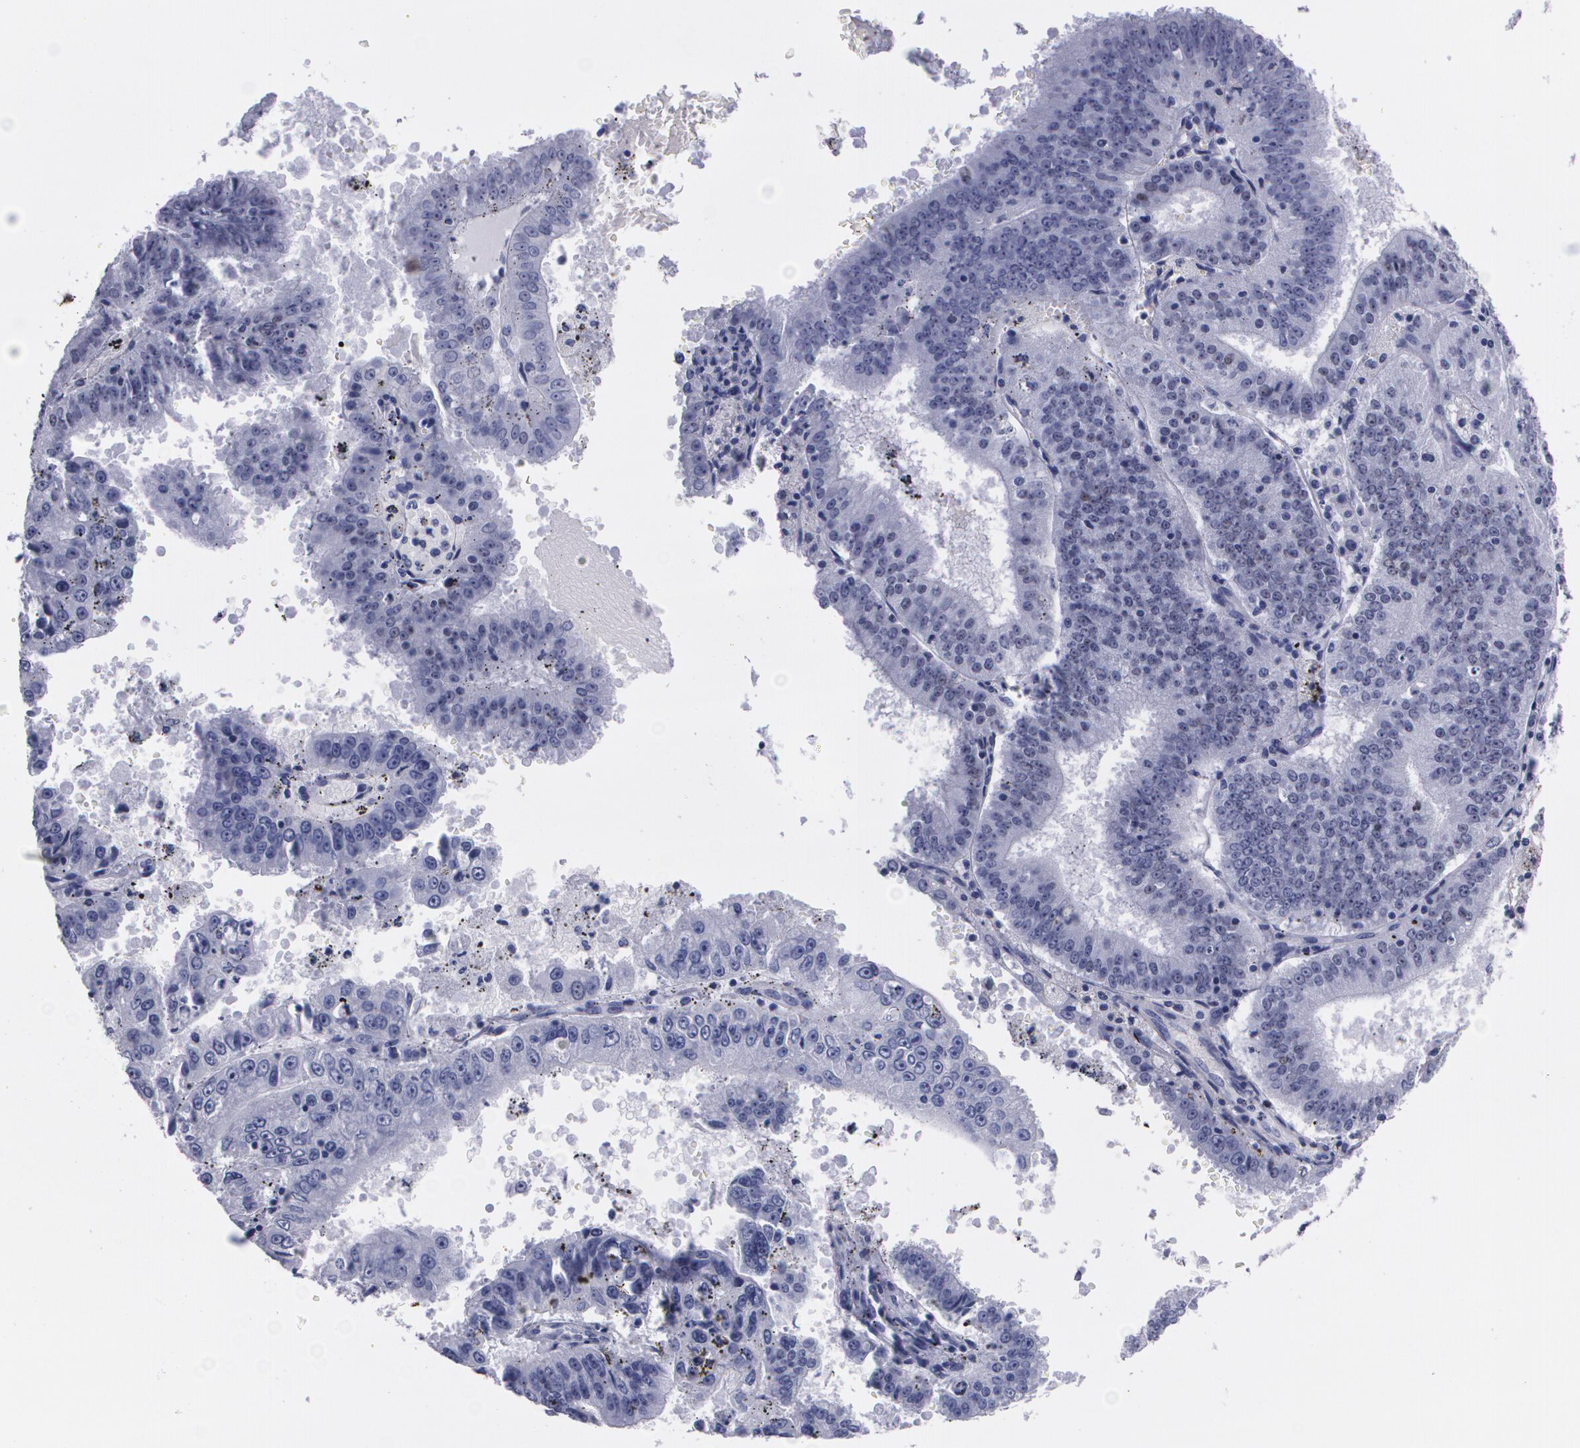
{"staining": {"intensity": "negative", "quantity": "none", "location": "none"}, "tissue": "endometrial cancer", "cell_type": "Tumor cells", "image_type": "cancer", "snomed": [{"axis": "morphology", "description": "Adenocarcinoma, NOS"}, {"axis": "topography", "description": "Endometrium"}], "caption": "An immunohistochemistry histopathology image of endometrial adenocarcinoma is shown. There is no staining in tumor cells of endometrial adenocarcinoma.", "gene": "TP53", "patient": {"sex": "female", "age": 66}}